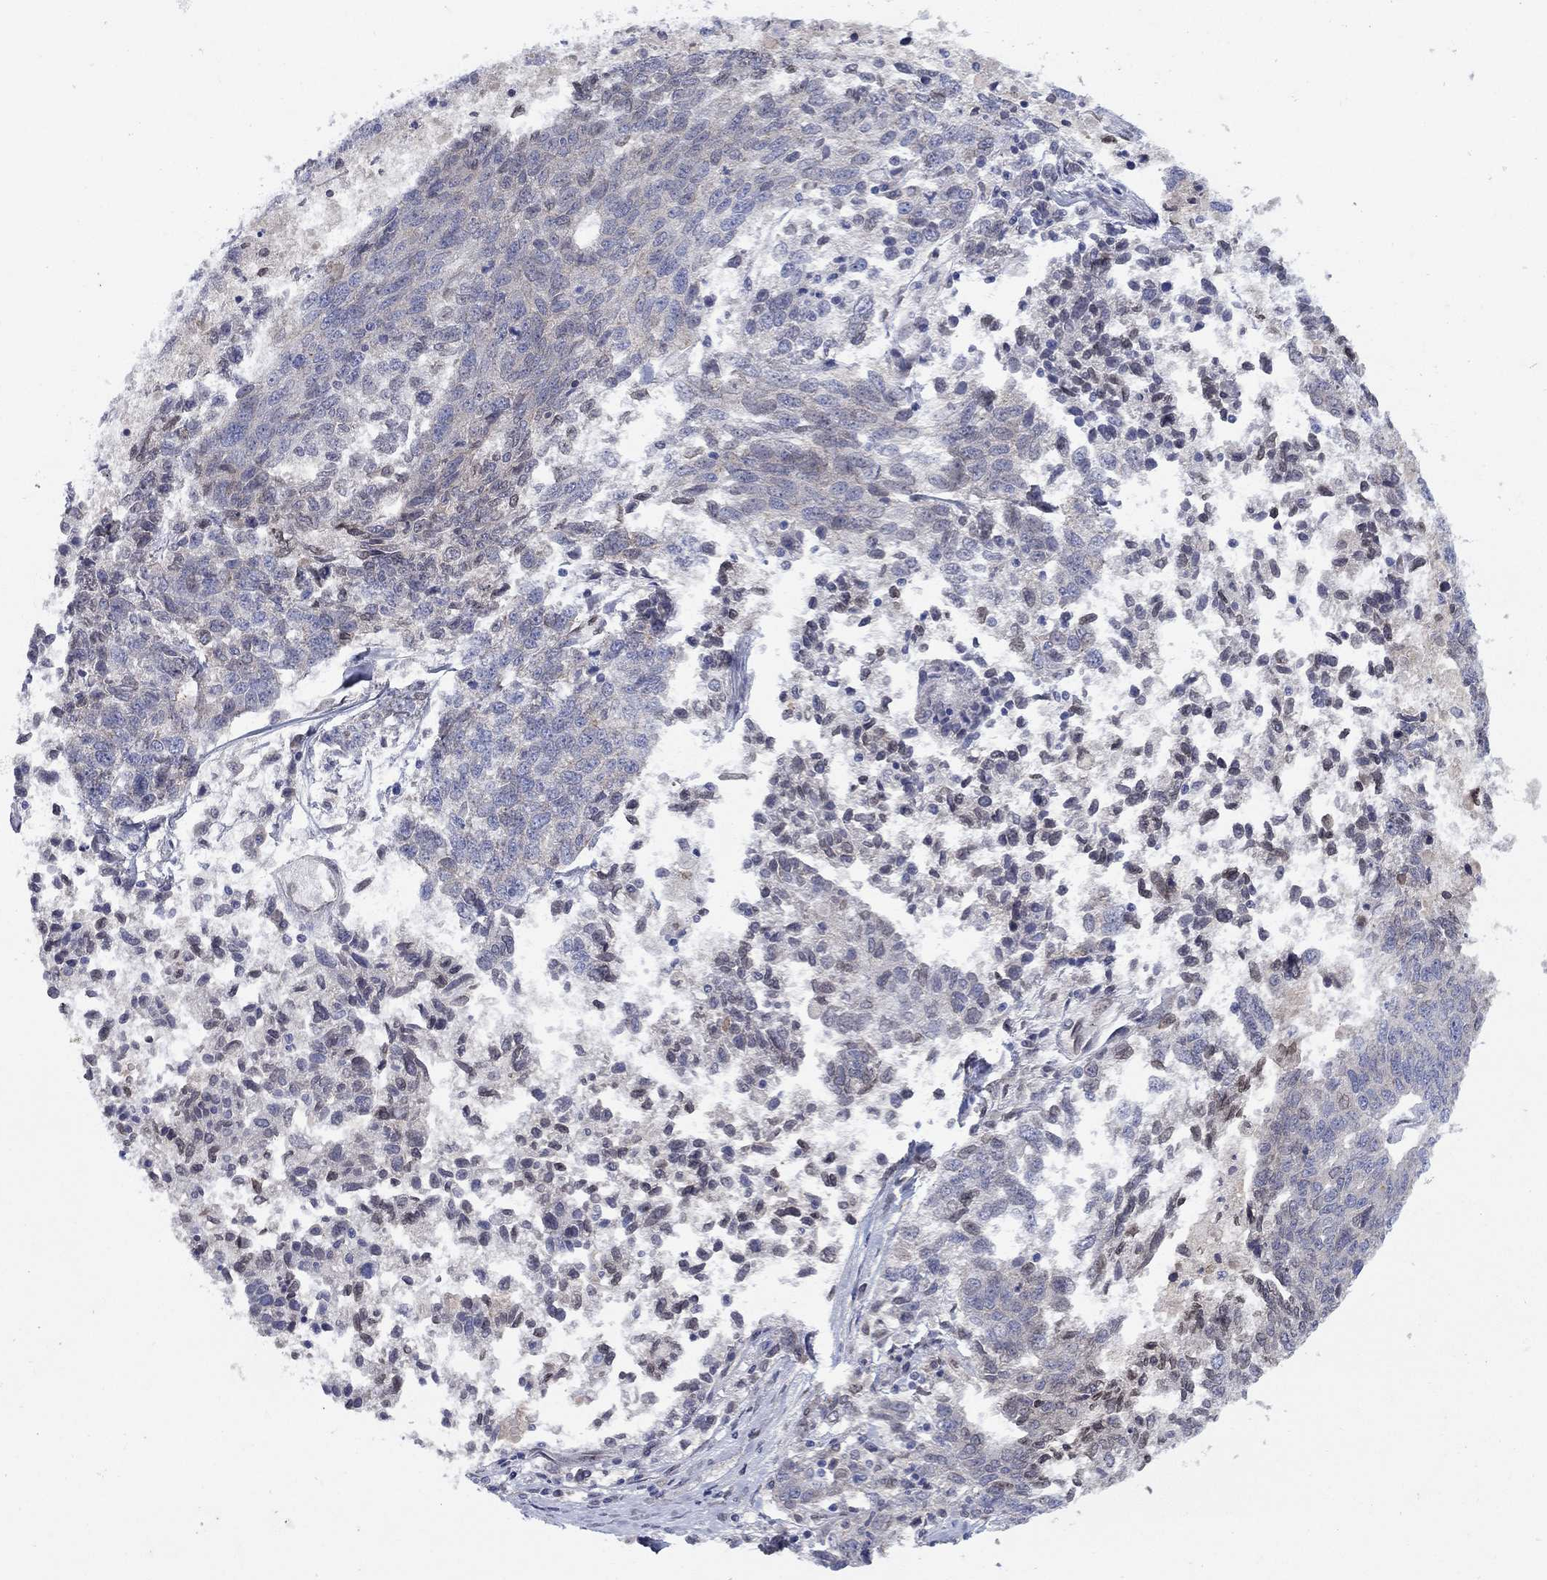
{"staining": {"intensity": "negative", "quantity": "none", "location": "none"}, "tissue": "ovarian cancer", "cell_type": "Tumor cells", "image_type": "cancer", "snomed": [{"axis": "morphology", "description": "Cystadenocarcinoma, serous, NOS"}, {"axis": "topography", "description": "Ovary"}], "caption": "This is an immunohistochemistry photomicrograph of ovarian serous cystadenocarcinoma. There is no expression in tumor cells.", "gene": "EMC9", "patient": {"sex": "female", "age": 71}}